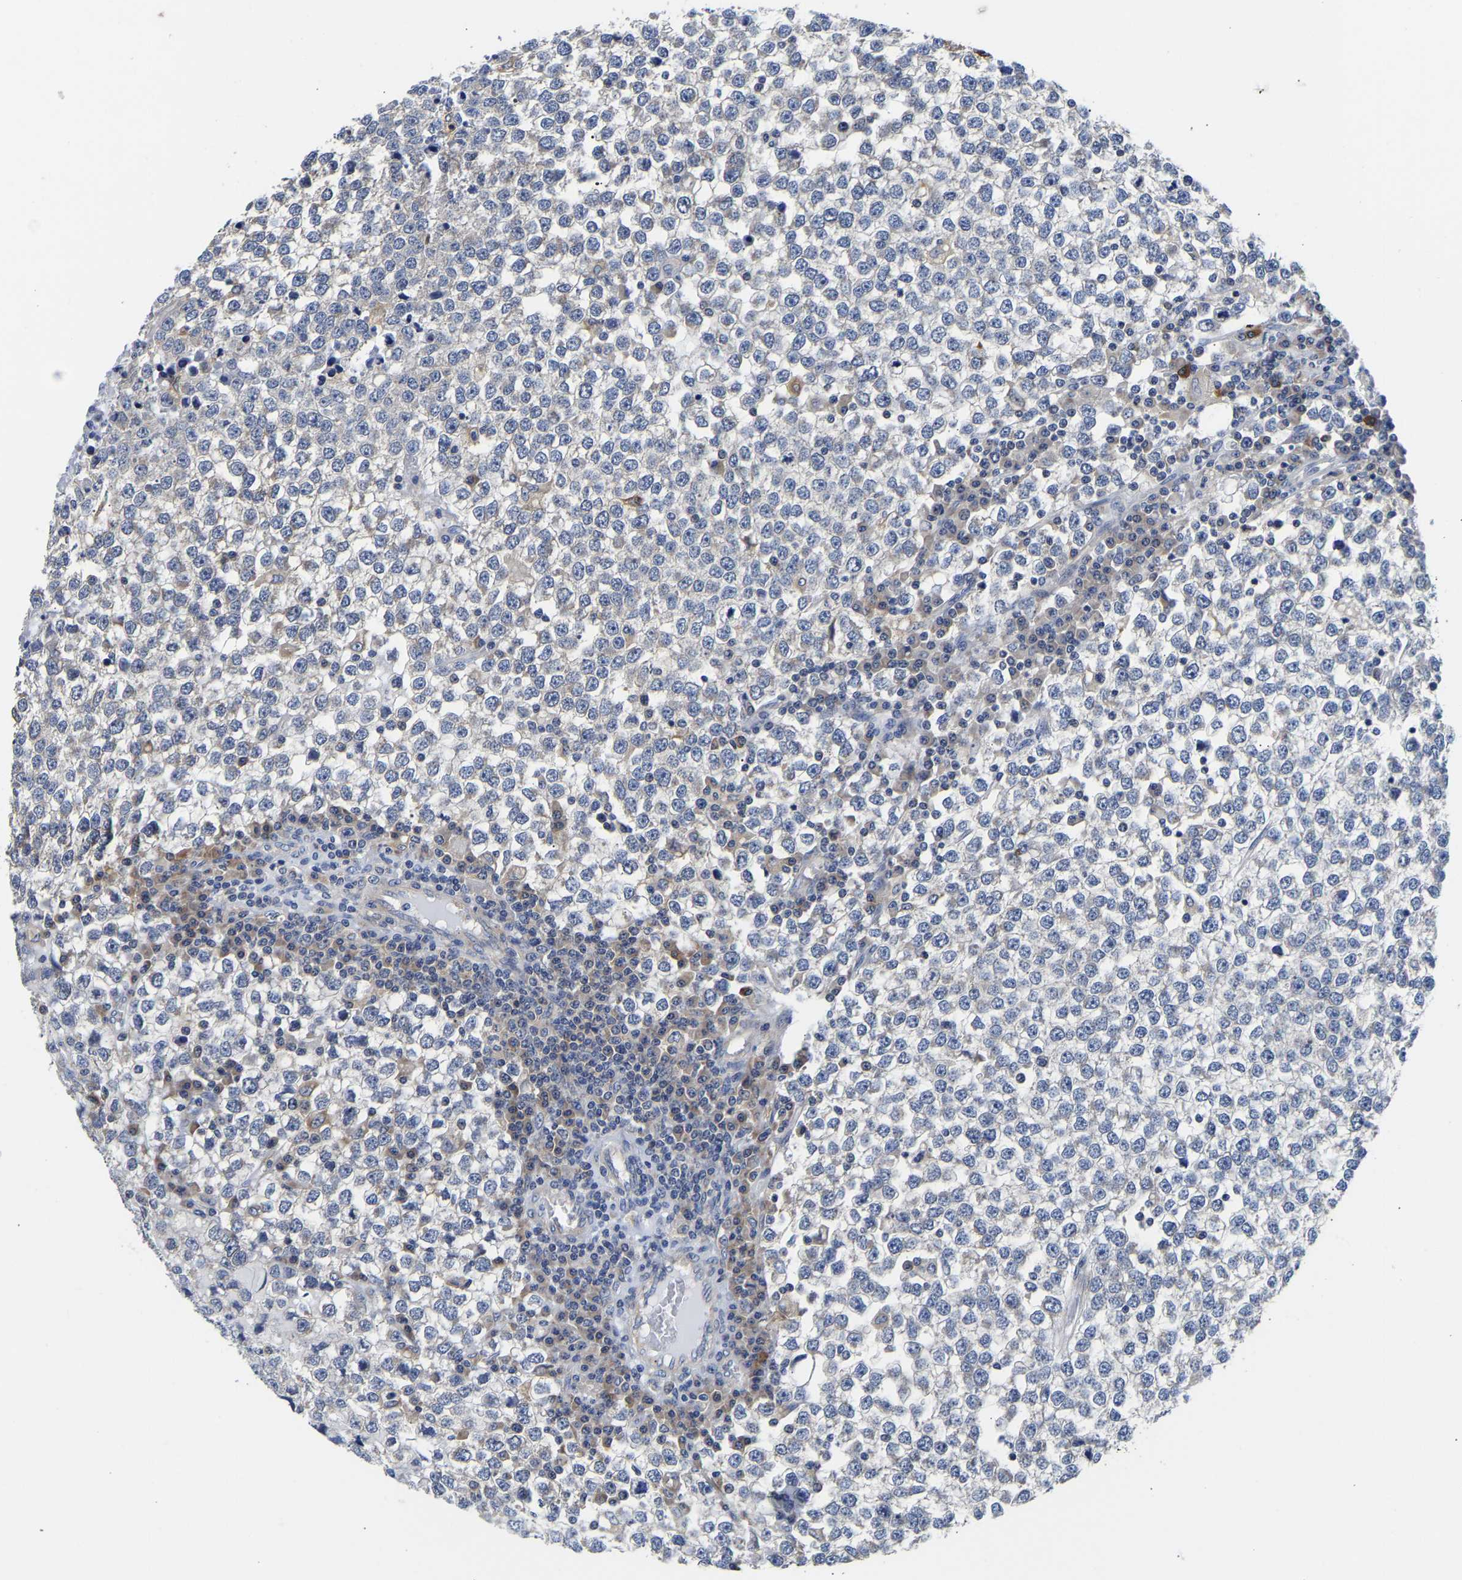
{"staining": {"intensity": "negative", "quantity": "none", "location": "none"}, "tissue": "testis cancer", "cell_type": "Tumor cells", "image_type": "cancer", "snomed": [{"axis": "morphology", "description": "Seminoma, NOS"}, {"axis": "topography", "description": "Testis"}], "caption": "This micrograph is of testis cancer stained with IHC to label a protein in brown with the nuclei are counter-stained blue. There is no expression in tumor cells.", "gene": "CCDC6", "patient": {"sex": "male", "age": 65}}